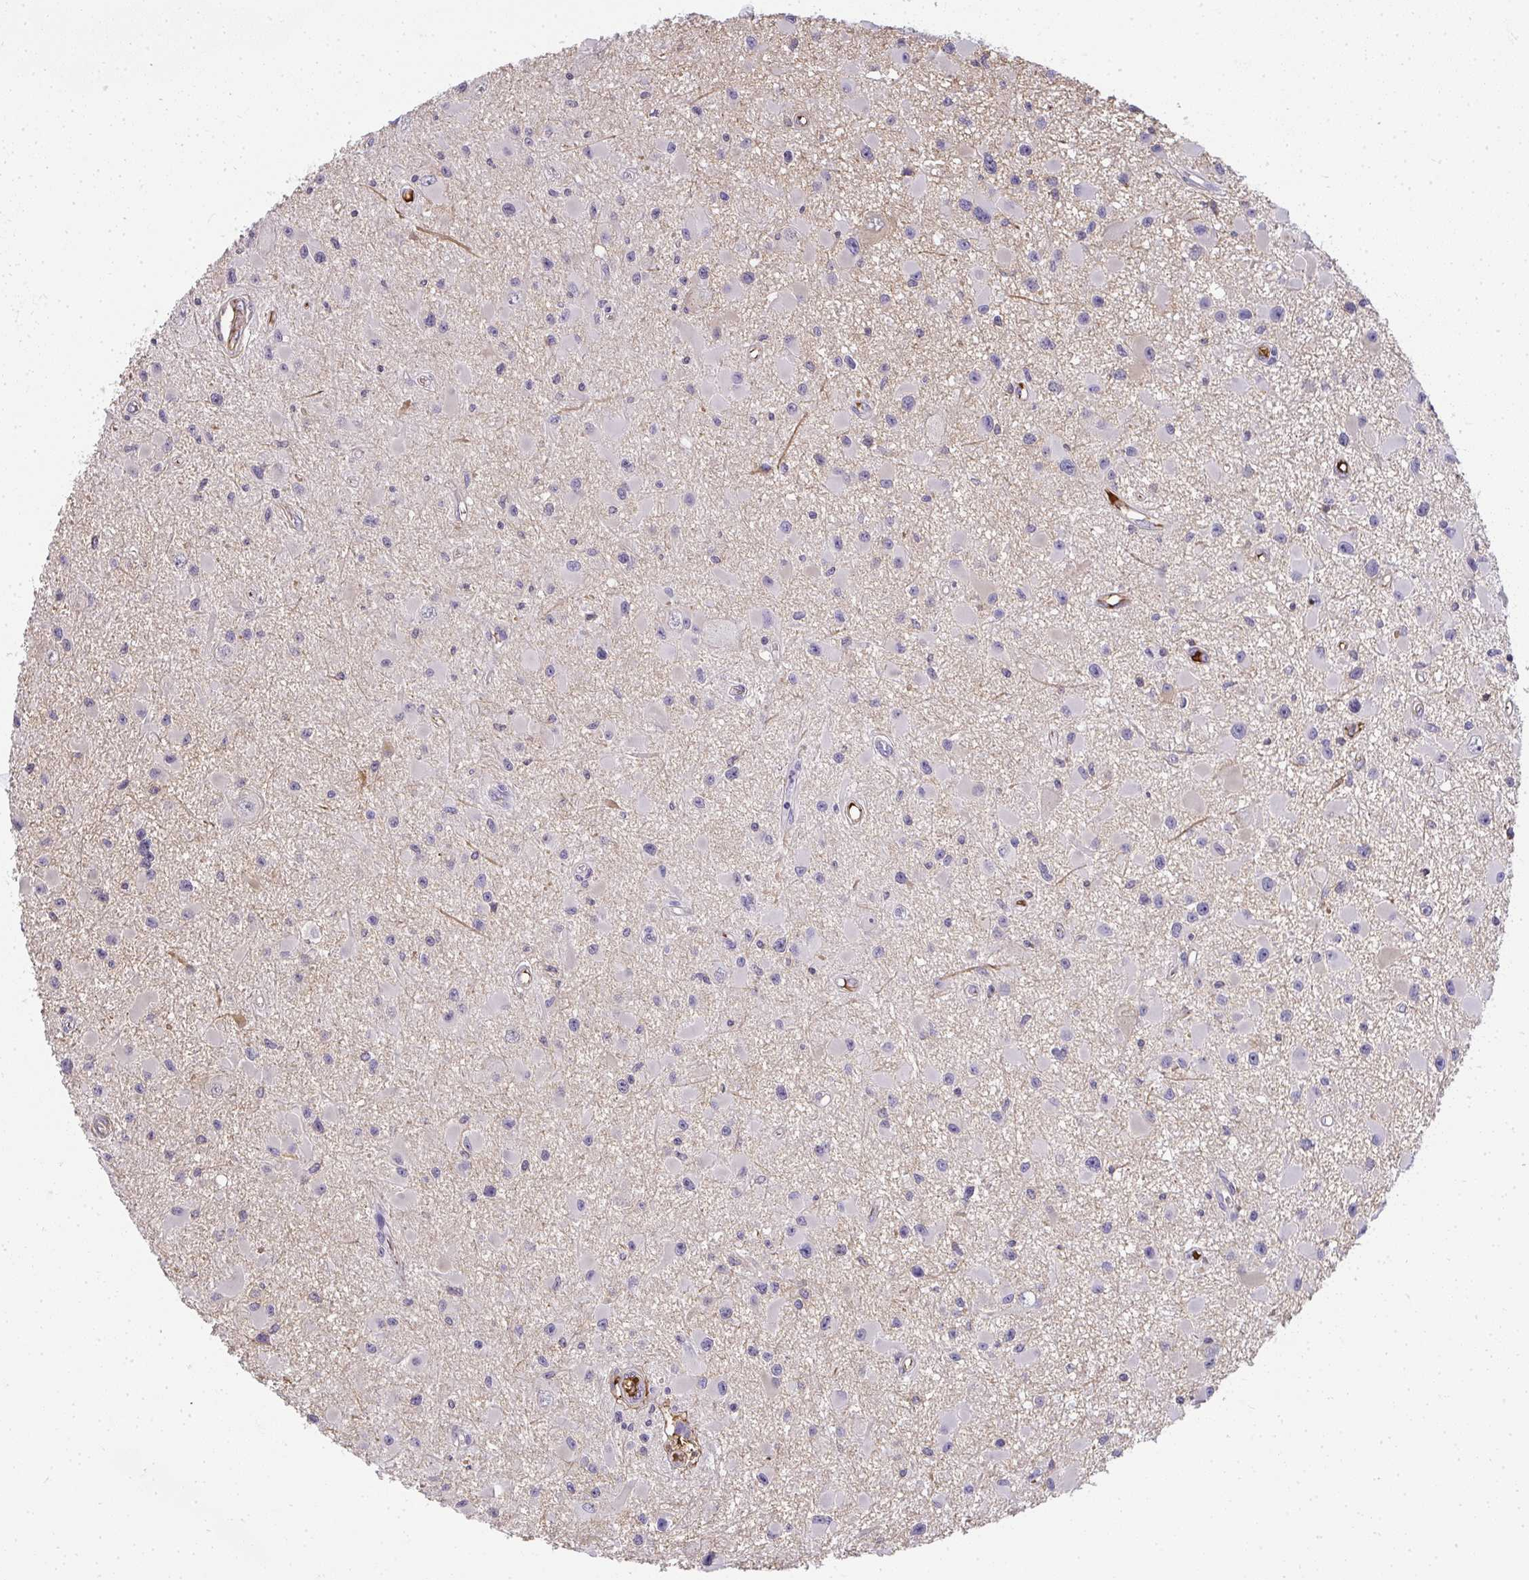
{"staining": {"intensity": "negative", "quantity": "none", "location": "none"}, "tissue": "glioma", "cell_type": "Tumor cells", "image_type": "cancer", "snomed": [{"axis": "morphology", "description": "Glioma, malignant, High grade"}, {"axis": "topography", "description": "Brain"}], "caption": "Malignant high-grade glioma stained for a protein using IHC displays no staining tumor cells.", "gene": "ZSWIM3", "patient": {"sex": "male", "age": 54}}